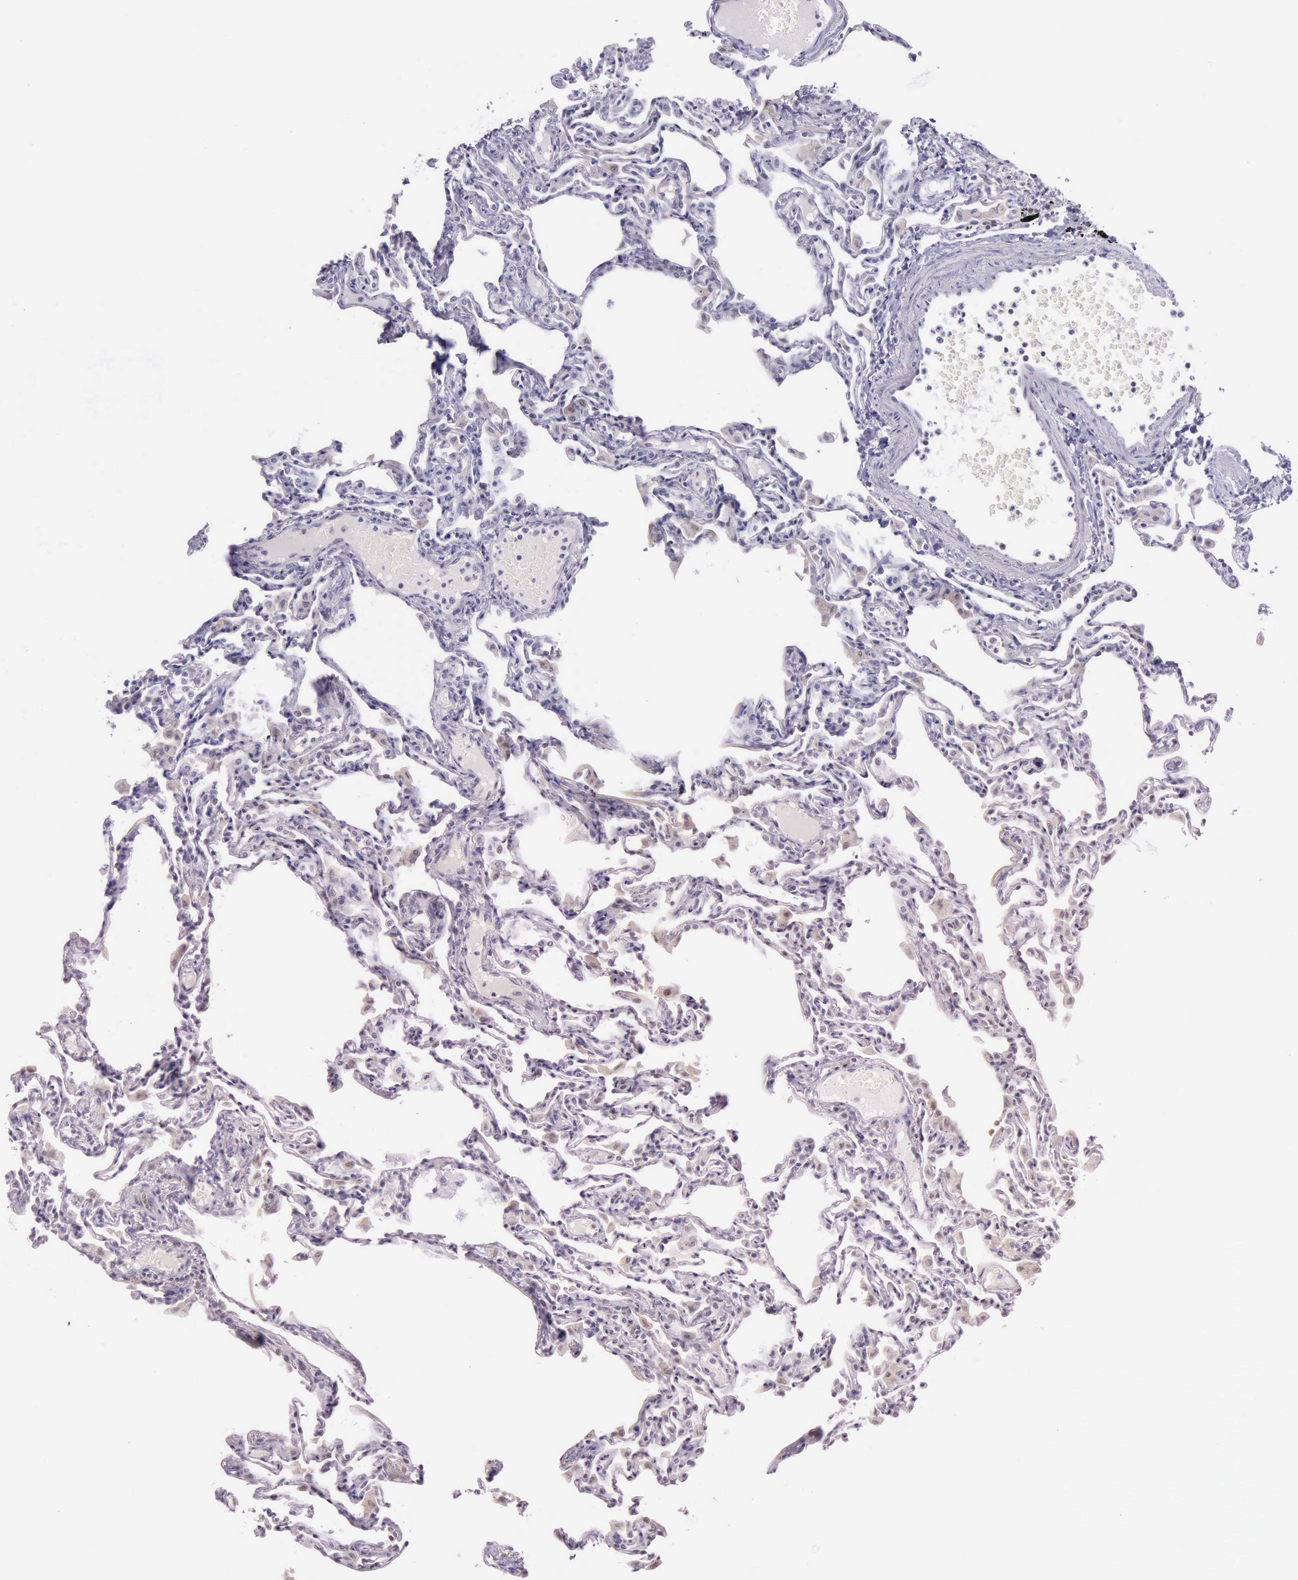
{"staining": {"intensity": "weak", "quantity": "<25%", "location": "nuclear"}, "tissue": "lung", "cell_type": "Alveolar cells", "image_type": "normal", "snomed": [{"axis": "morphology", "description": "Normal tissue, NOS"}, {"axis": "topography", "description": "Lung"}], "caption": "Protein analysis of unremarkable lung reveals no significant expression in alveolar cells. (DAB (3,3'-diaminobenzidine) immunohistochemistry (IHC), high magnification).", "gene": "PARP1", "patient": {"sex": "female", "age": 49}}